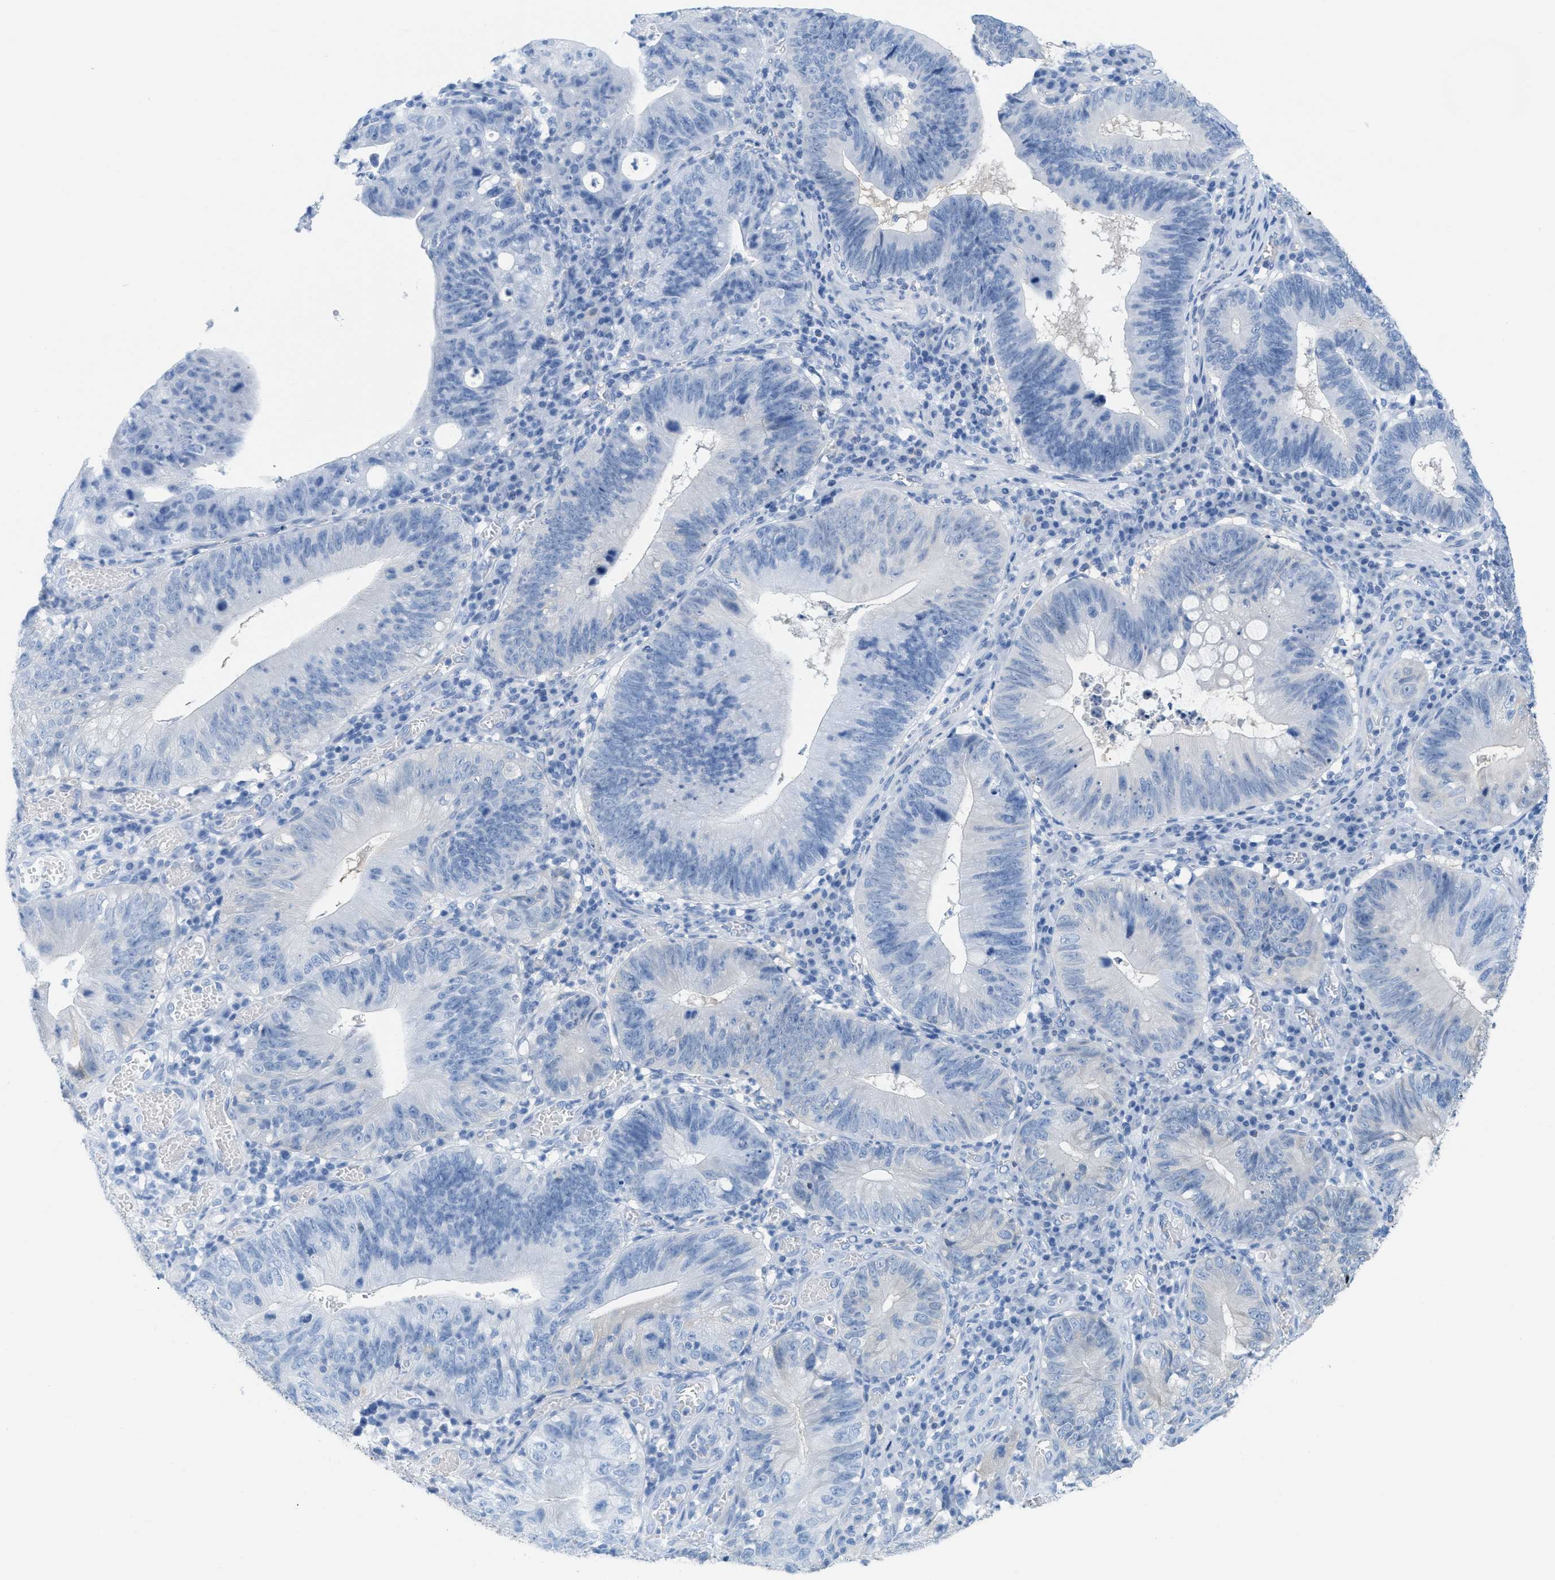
{"staining": {"intensity": "negative", "quantity": "none", "location": "none"}, "tissue": "stomach cancer", "cell_type": "Tumor cells", "image_type": "cancer", "snomed": [{"axis": "morphology", "description": "Adenocarcinoma, NOS"}, {"axis": "topography", "description": "Stomach"}], "caption": "Photomicrograph shows no significant protein expression in tumor cells of stomach adenocarcinoma.", "gene": "ASGR1", "patient": {"sex": "male", "age": 59}}